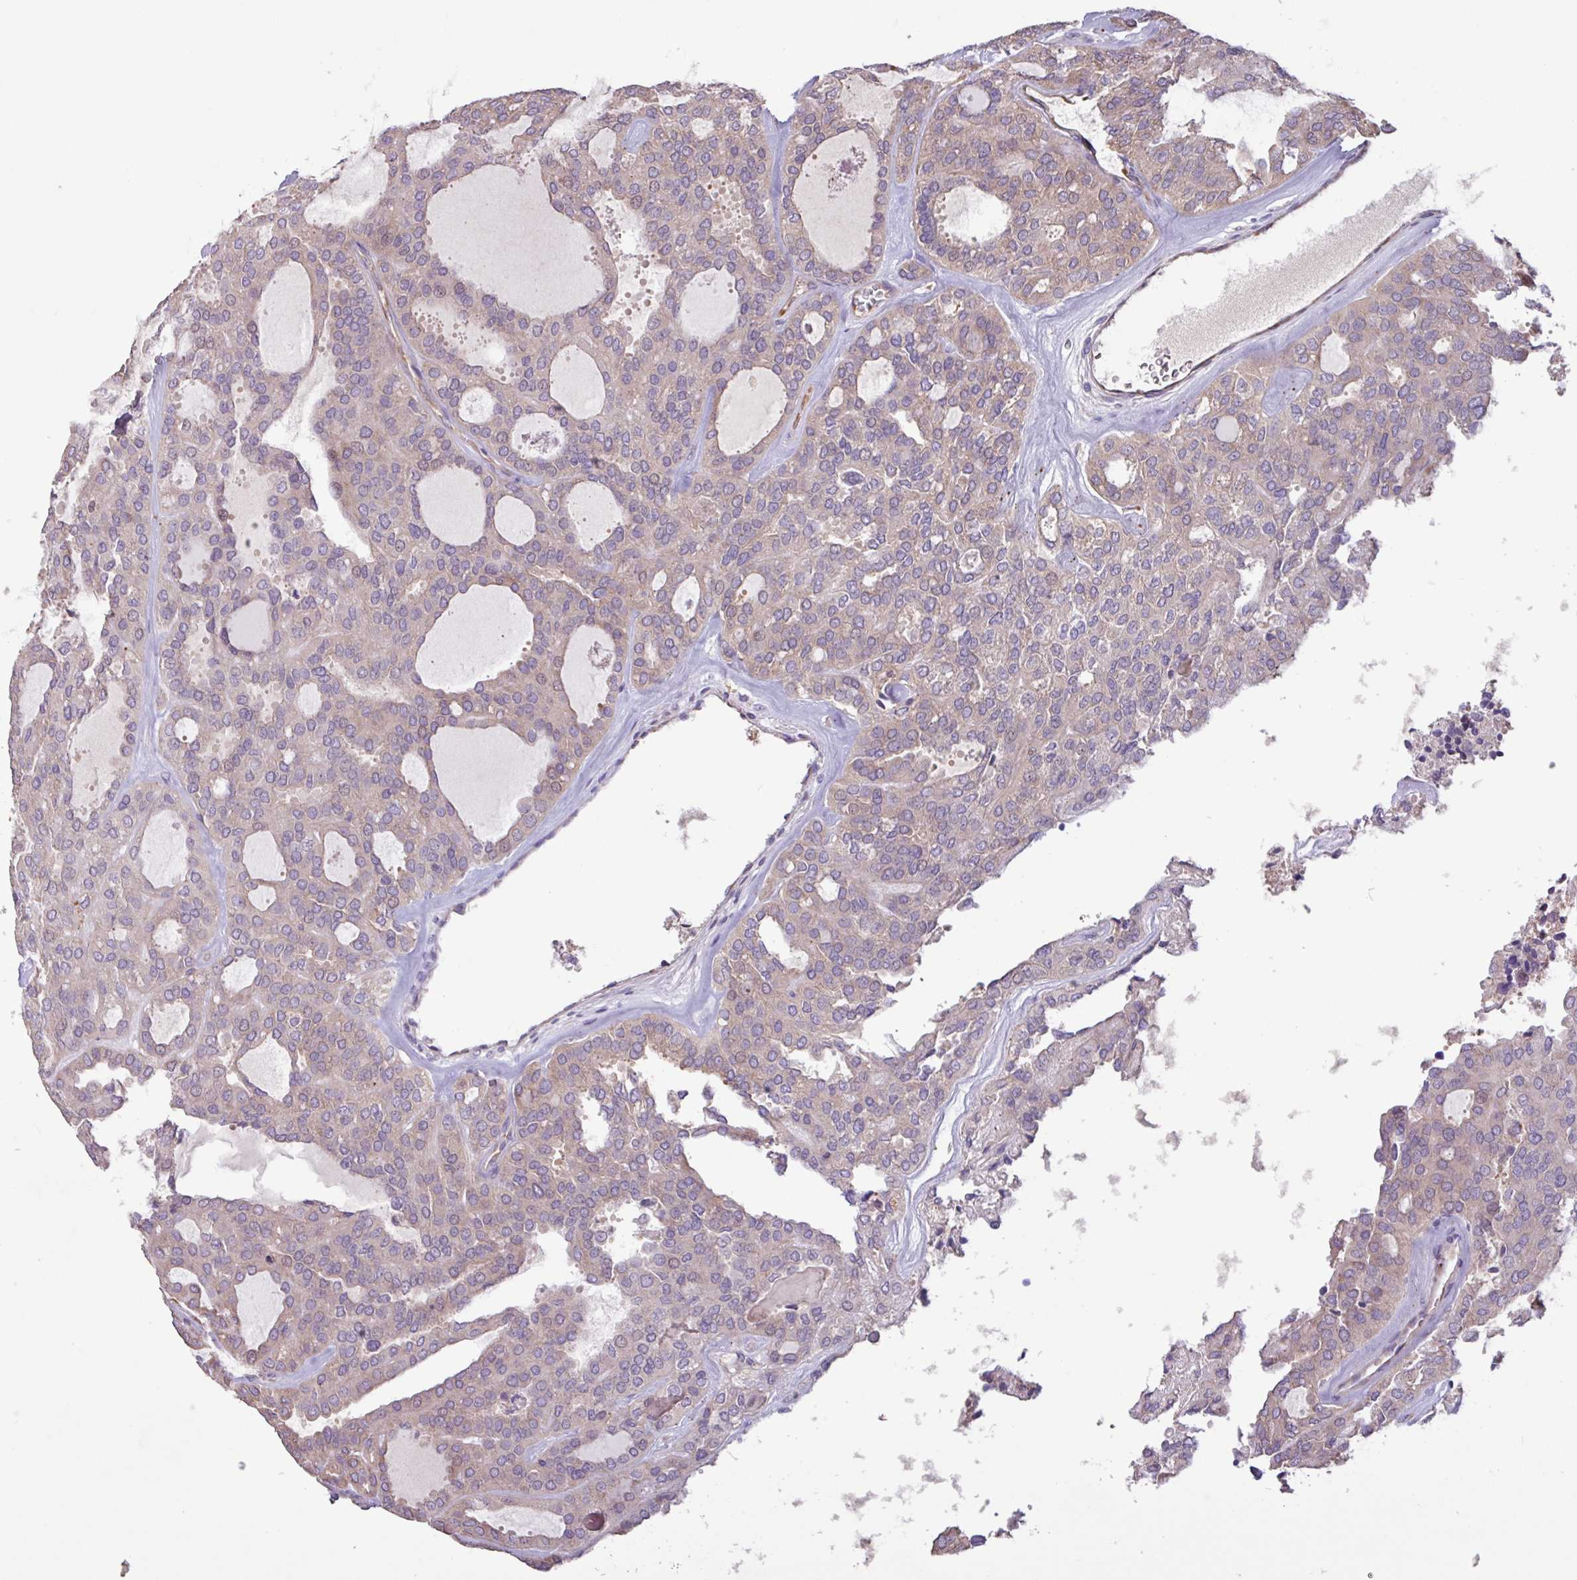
{"staining": {"intensity": "weak", "quantity": "<25%", "location": "cytoplasmic/membranous"}, "tissue": "thyroid cancer", "cell_type": "Tumor cells", "image_type": "cancer", "snomed": [{"axis": "morphology", "description": "Follicular adenoma carcinoma, NOS"}, {"axis": "topography", "description": "Thyroid gland"}], "caption": "Protein analysis of thyroid follicular adenoma carcinoma demonstrates no significant positivity in tumor cells.", "gene": "PTPRQ", "patient": {"sex": "male", "age": 75}}